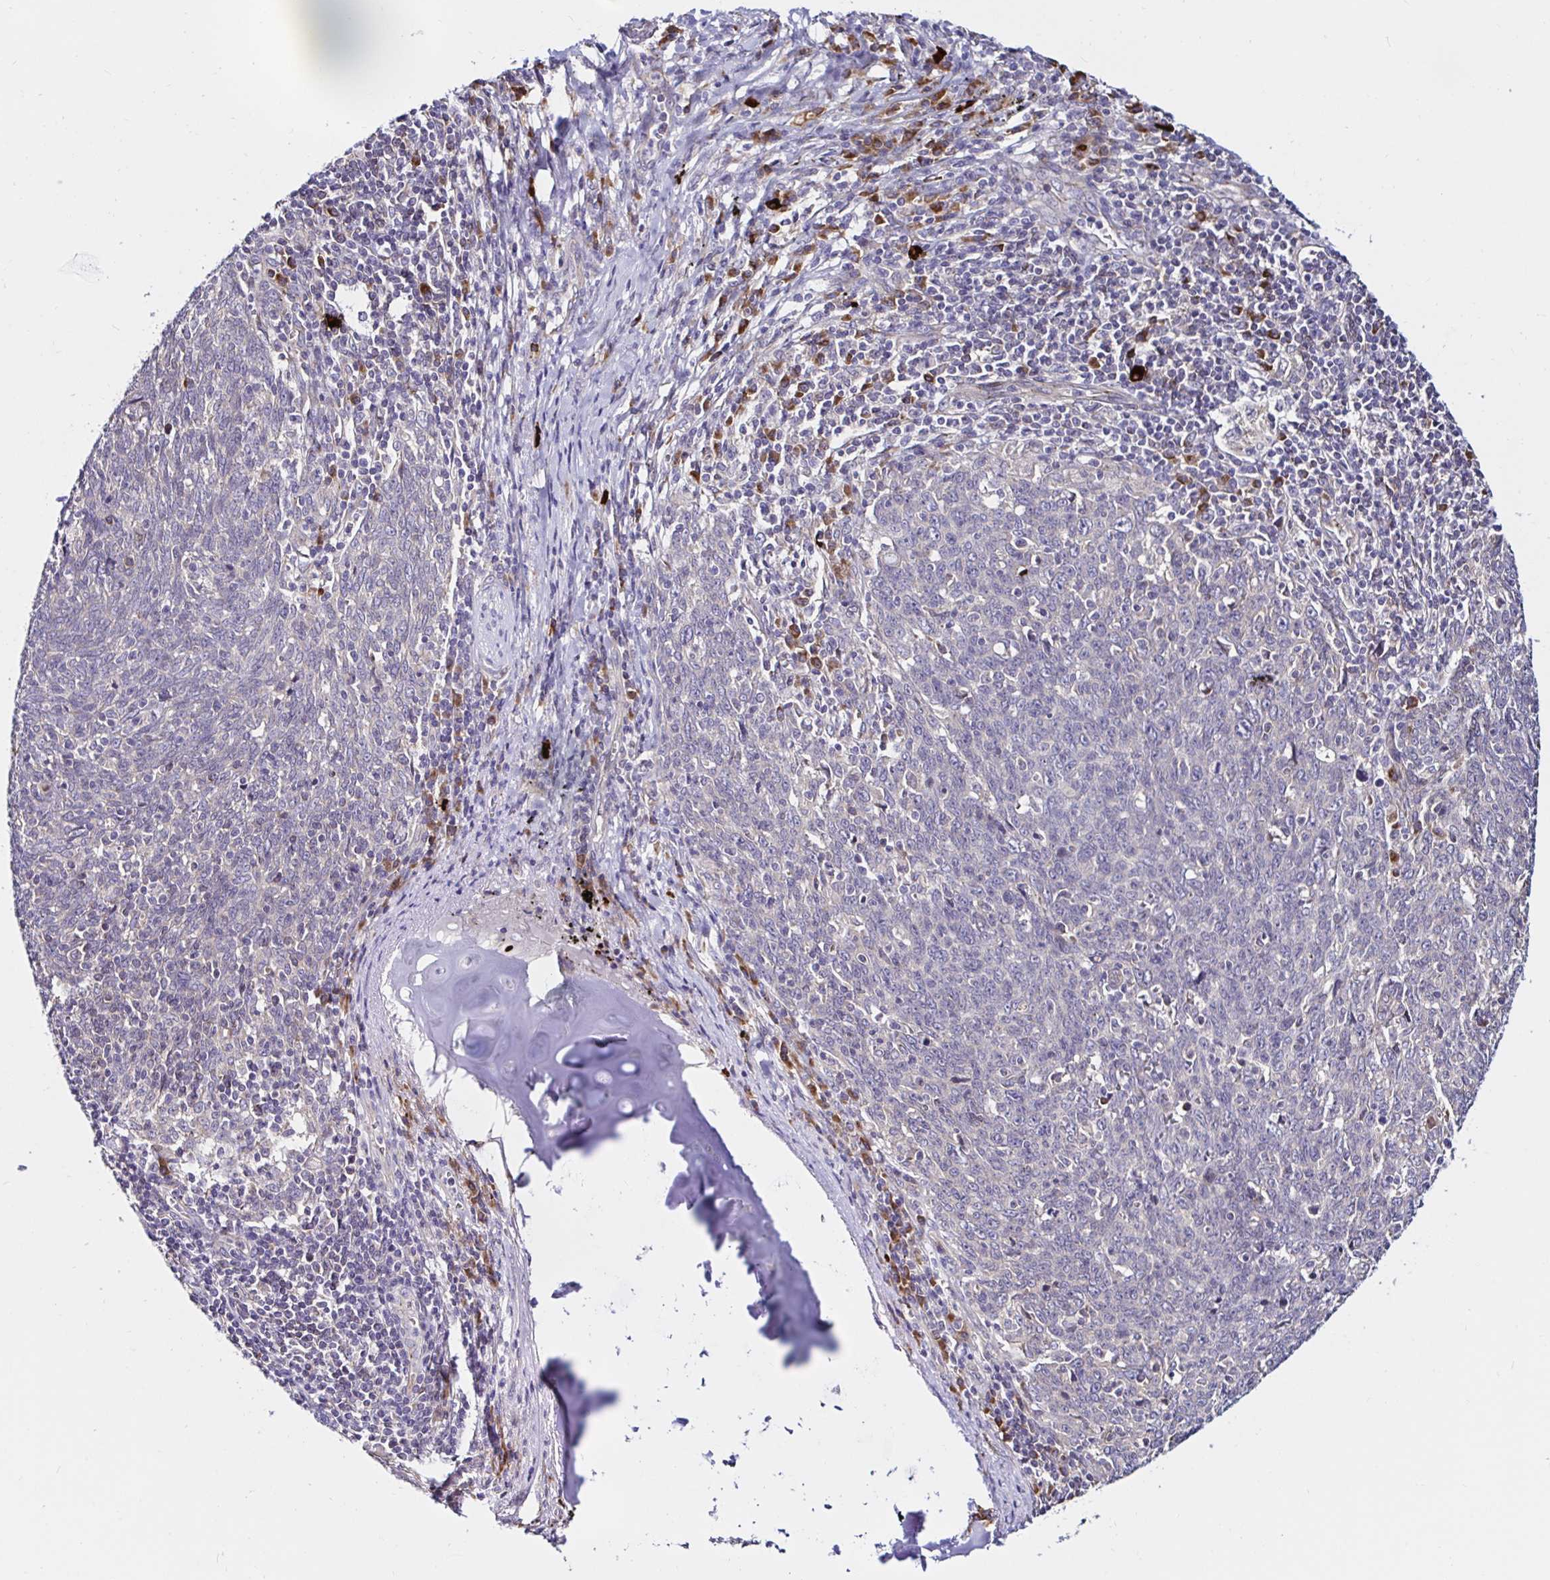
{"staining": {"intensity": "negative", "quantity": "none", "location": "none"}, "tissue": "lung cancer", "cell_type": "Tumor cells", "image_type": "cancer", "snomed": [{"axis": "morphology", "description": "Squamous cell carcinoma, NOS"}, {"axis": "topography", "description": "Lung"}], "caption": "DAB immunohistochemical staining of human lung cancer (squamous cell carcinoma) demonstrates no significant positivity in tumor cells. (DAB immunohistochemistry (IHC) visualized using brightfield microscopy, high magnification).", "gene": "VSIG2", "patient": {"sex": "female", "age": 72}}